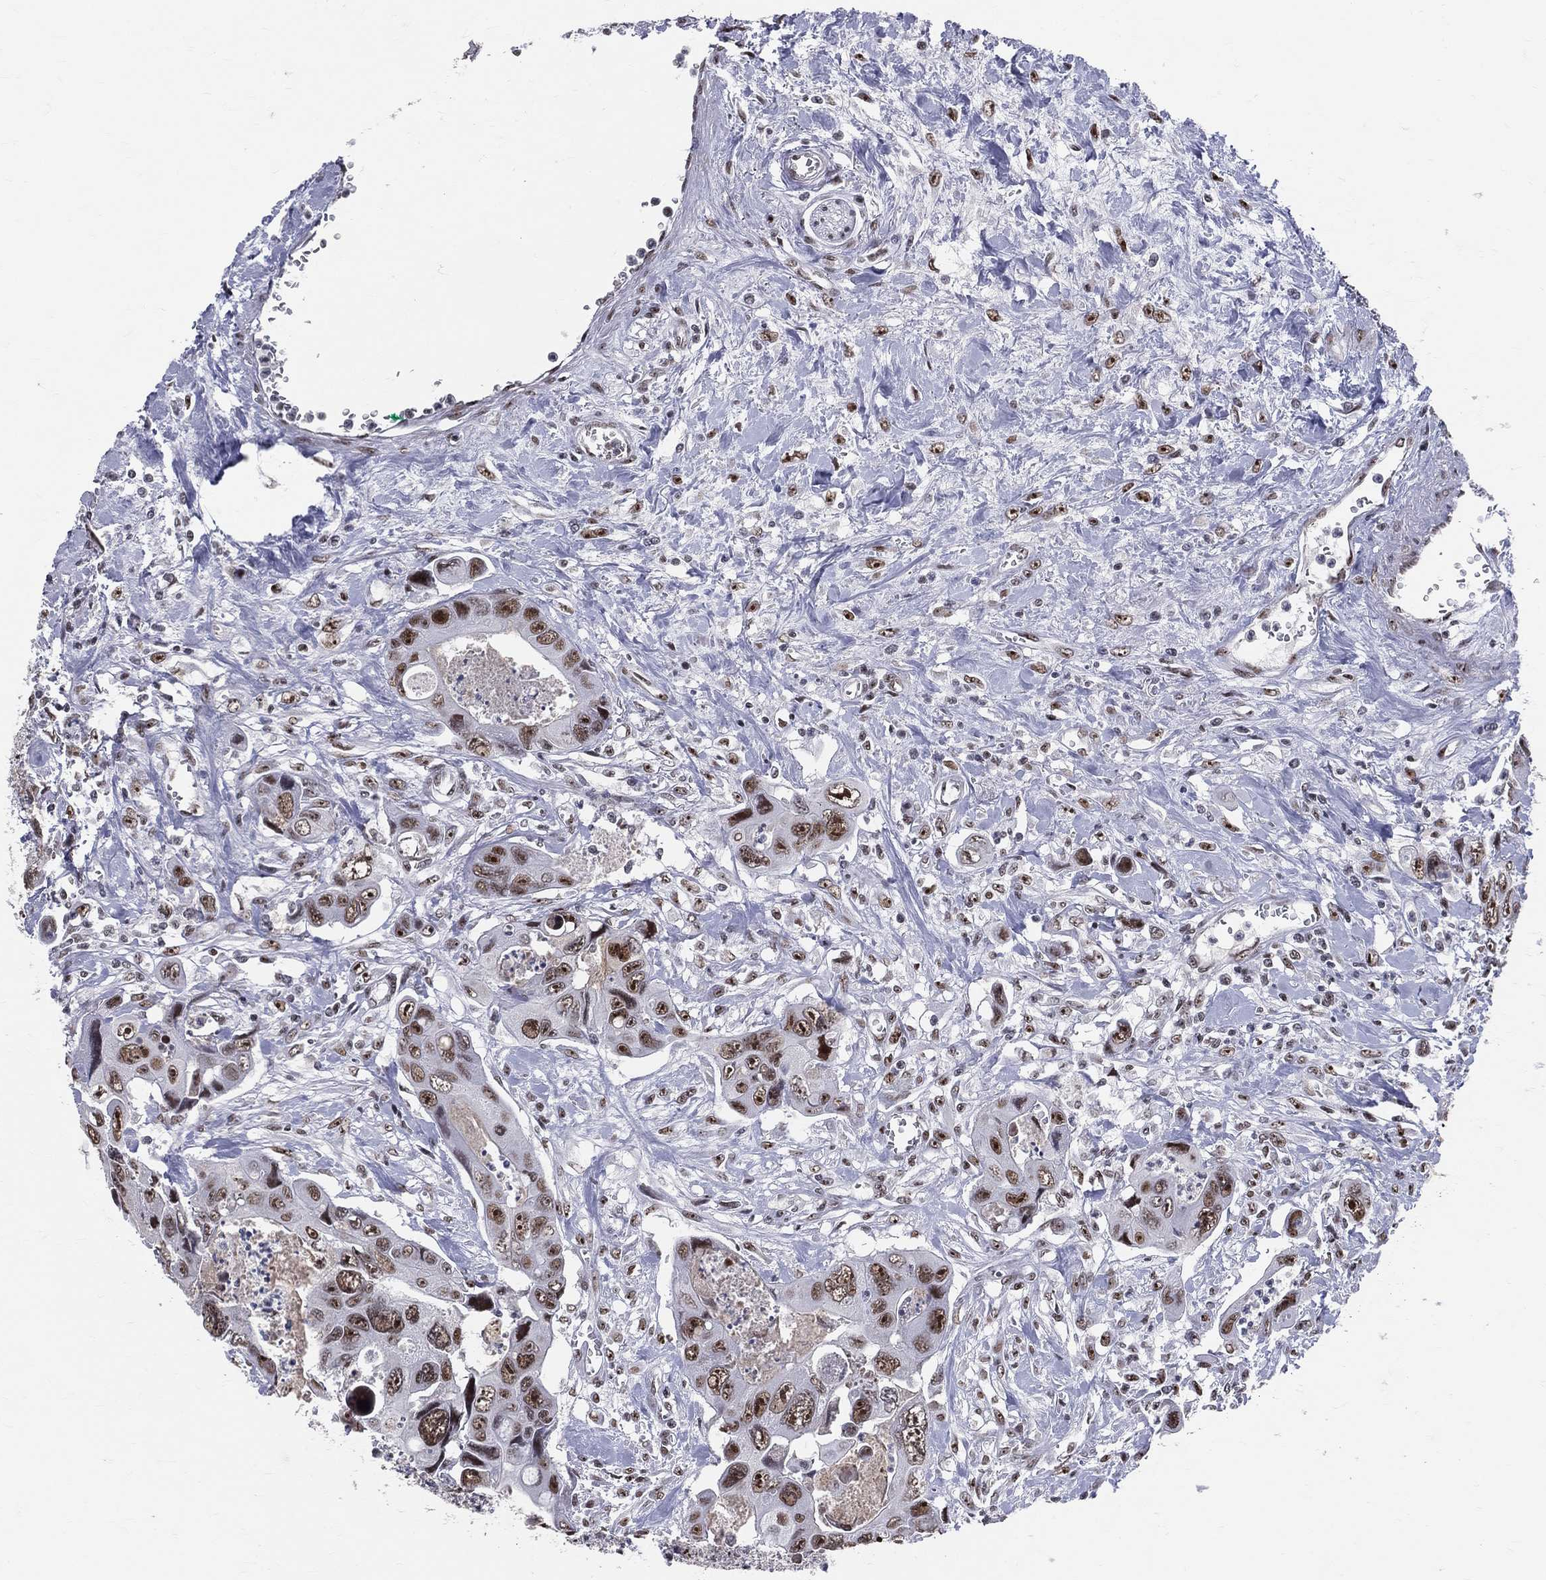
{"staining": {"intensity": "strong", "quantity": "25%-75%", "location": "nuclear"}, "tissue": "colorectal cancer", "cell_type": "Tumor cells", "image_type": "cancer", "snomed": [{"axis": "morphology", "description": "Adenocarcinoma, NOS"}, {"axis": "topography", "description": "Rectum"}], "caption": "This is a photomicrograph of immunohistochemistry staining of adenocarcinoma (colorectal), which shows strong expression in the nuclear of tumor cells.", "gene": "CDK7", "patient": {"sex": "male", "age": 62}}